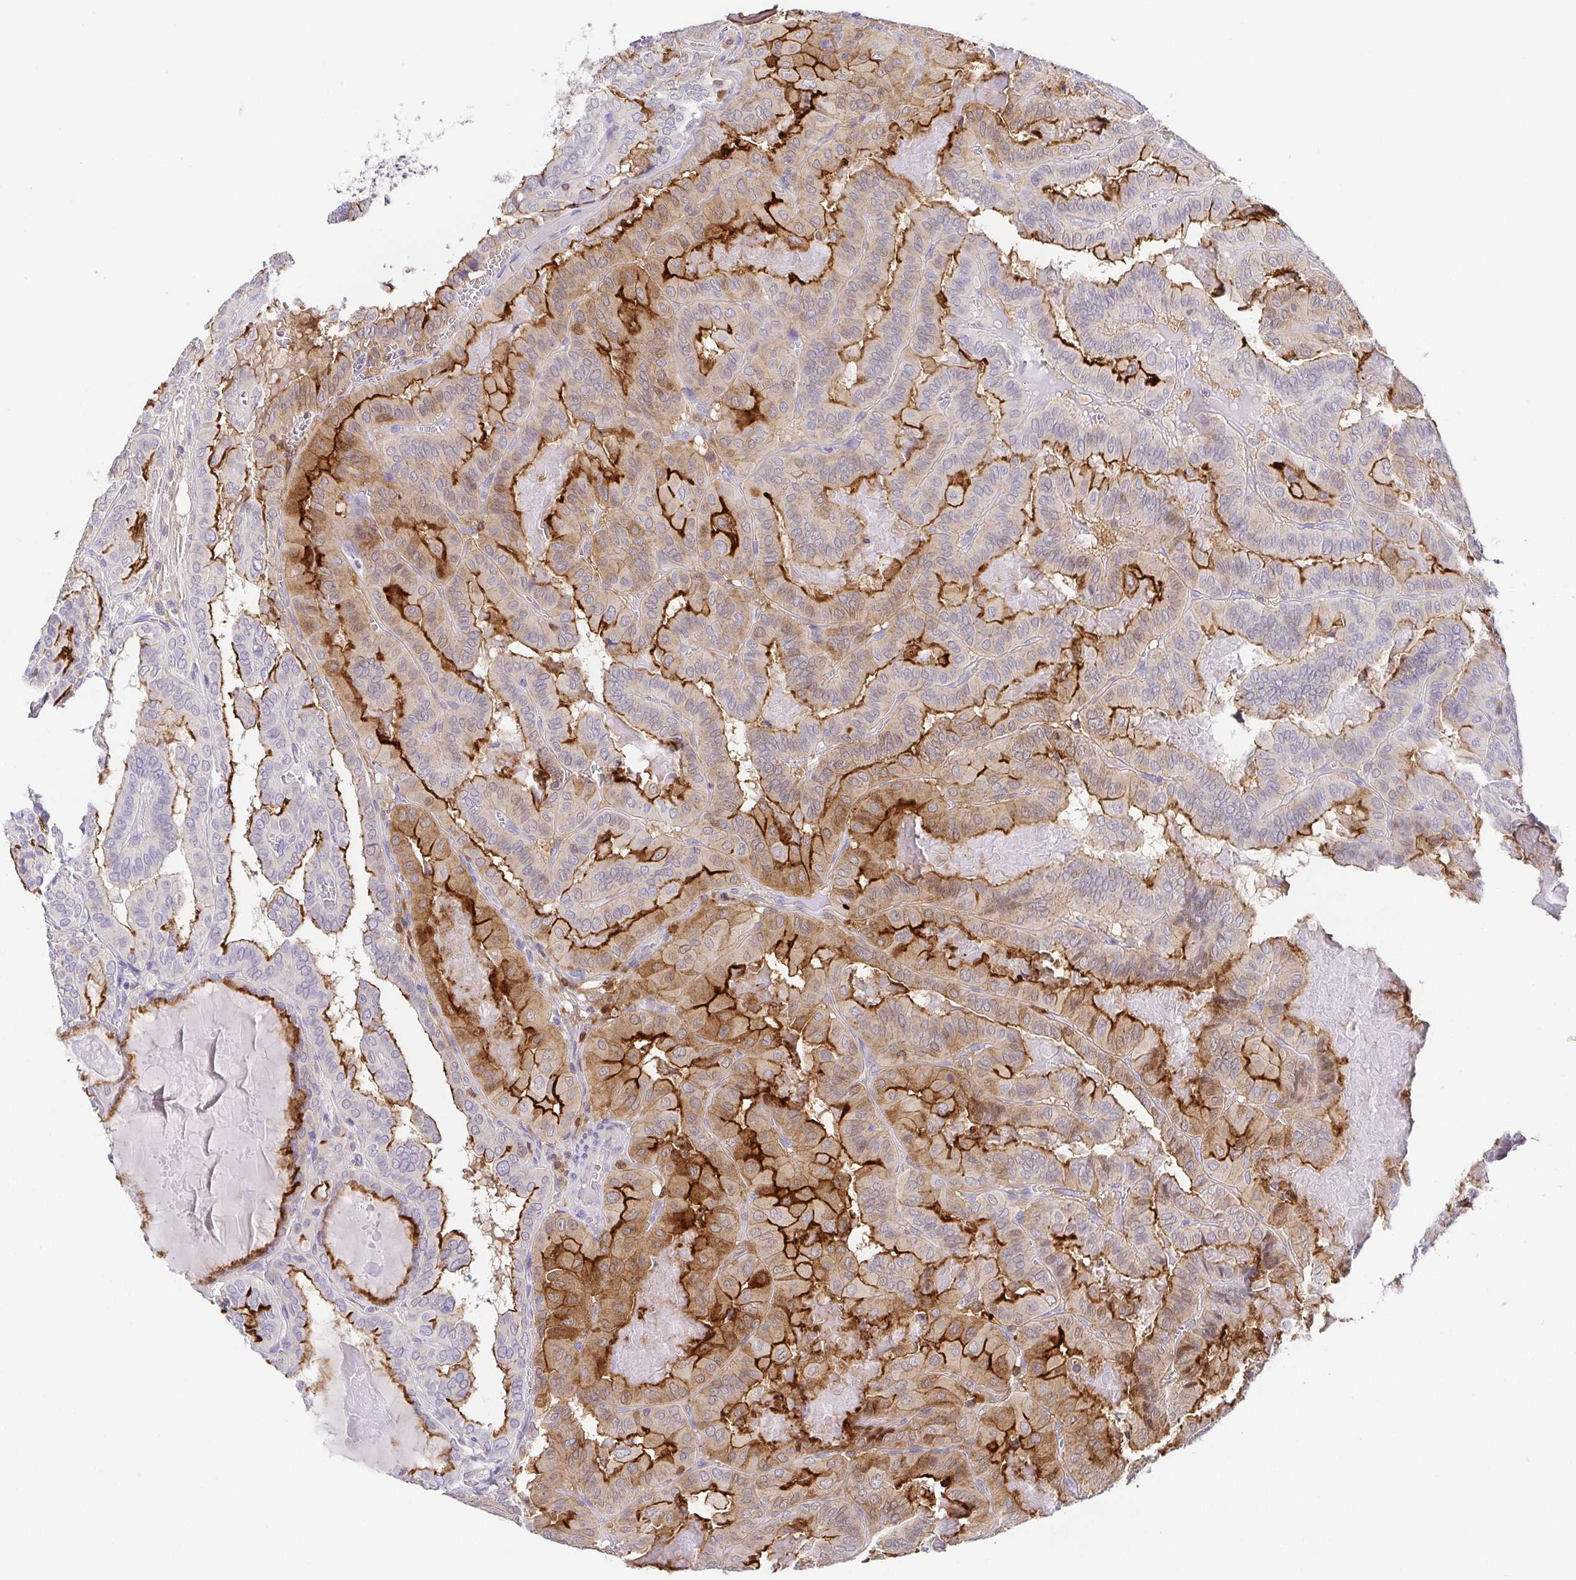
{"staining": {"intensity": "strong", "quantity": "25%-75%", "location": "cytoplasmic/membranous"}, "tissue": "thyroid cancer", "cell_type": "Tumor cells", "image_type": "cancer", "snomed": [{"axis": "morphology", "description": "Papillary adenocarcinoma, NOS"}, {"axis": "topography", "description": "Thyroid gland"}], "caption": "Immunohistochemistry image of human papillary adenocarcinoma (thyroid) stained for a protein (brown), which exhibits high levels of strong cytoplasmic/membranous staining in approximately 25%-75% of tumor cells.", "gene": "RNASE7", "patient": {"sex": "female", "age": 46}}